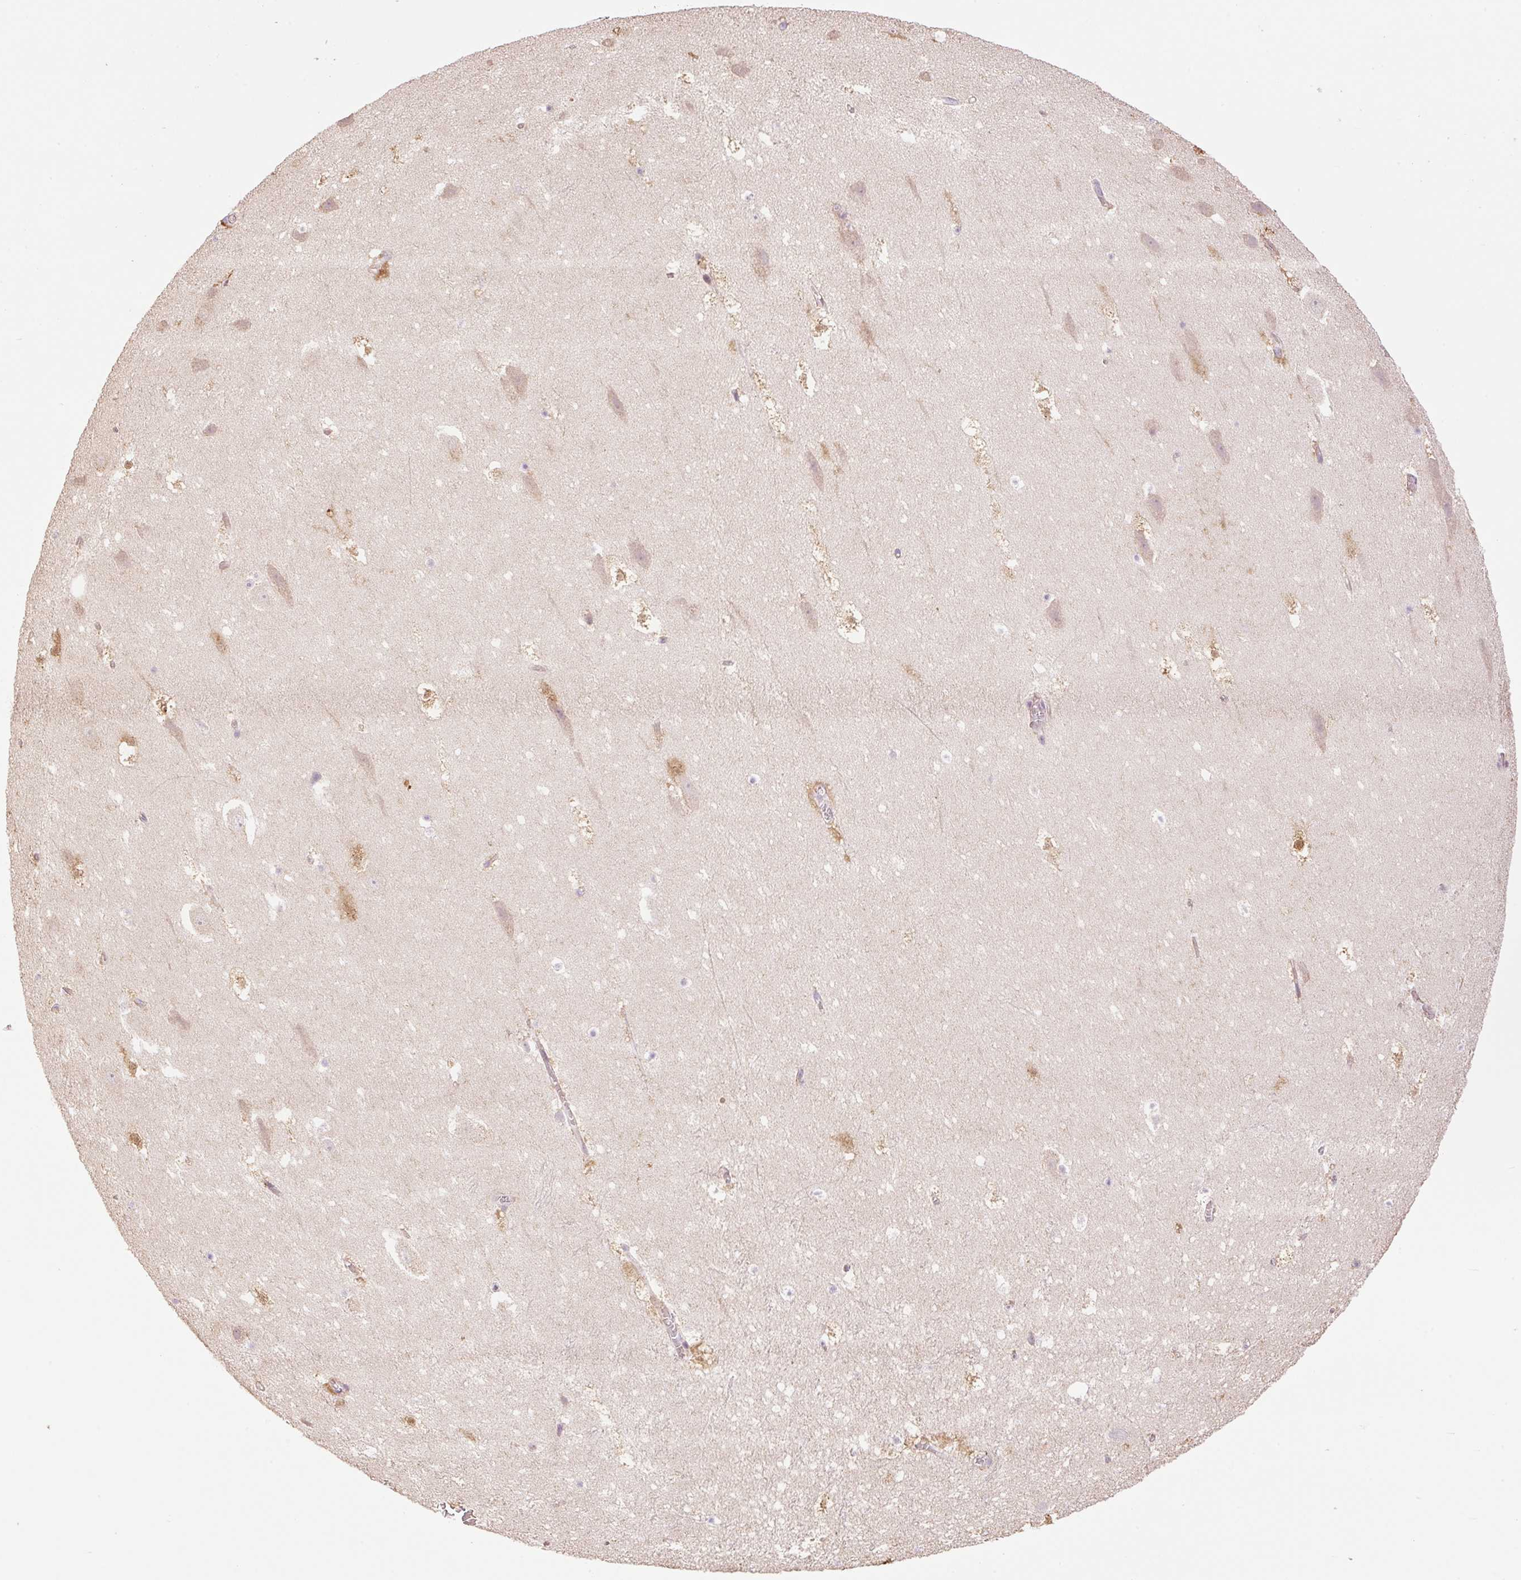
{"staining": {"intensity": "moderate", "quantity": "<25%", "location": "cytoplasmic/membranous"}, "tissue": "hippocampus", "cell_type": "Glial cells", "image_type": "normal", "snomed": [{"axis": "morphology", "description": "Normal tissue, NOS"}, {"axis": "topography", "description": "Hippocampus"}], "caption": "Hippocampus stained for a protein (brown) exhibits moderate cytoplasmic/membranous positive positivity in approximately <25% of glial cells.", "gene": "ZNF394", "patient": {"sex": "female", "age": 42}}